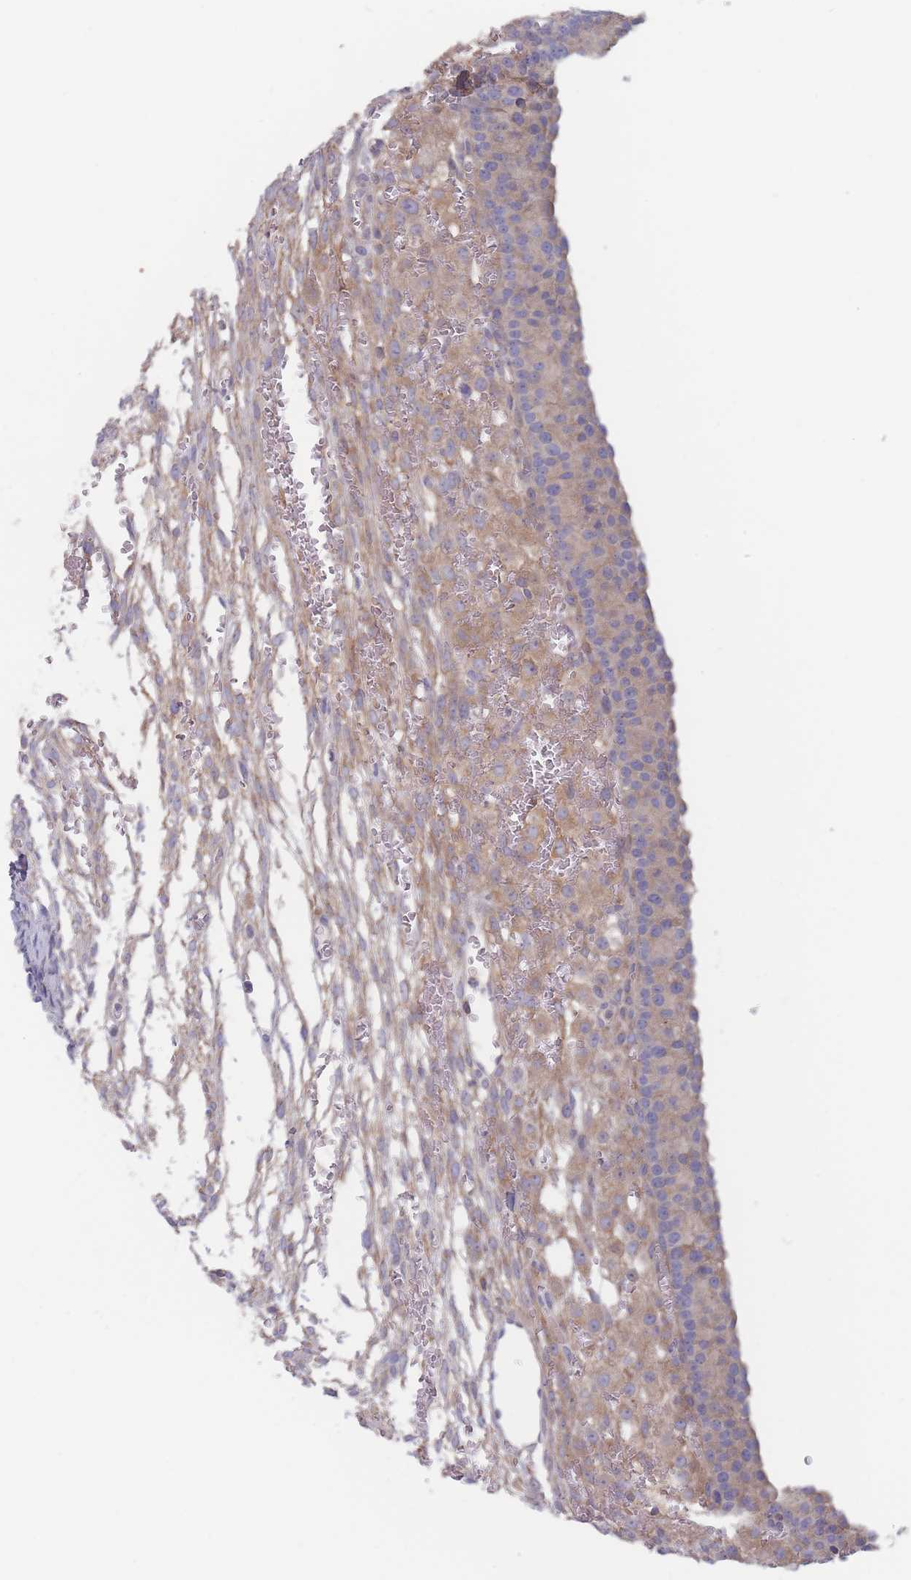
{"staining": {"intensity": "moderate", "quantity": "<25%", "location": "cytoplasmic/membranous"}, "tissue": "ovary", "cell_type": "Ovarian stroma cells", "image_type": "normal", "snomed": [{"axis": "morphology", "description": "Normal tissue, NOS"}, {"axis": "topography", "description": "Ovary"}], "caption": "Ovary stained with DAB immunohistochemistry shows low levels of moderate cytoplasmic/membranous positivity in about <25% of ovarian stroma cells. The staining was performed using DAB, with brown indicating positive protein expression. Nuclei are stained blue with hematoxylin.", "gene": "EFCC1", "patient": {"sex": "female", "age": 39}}